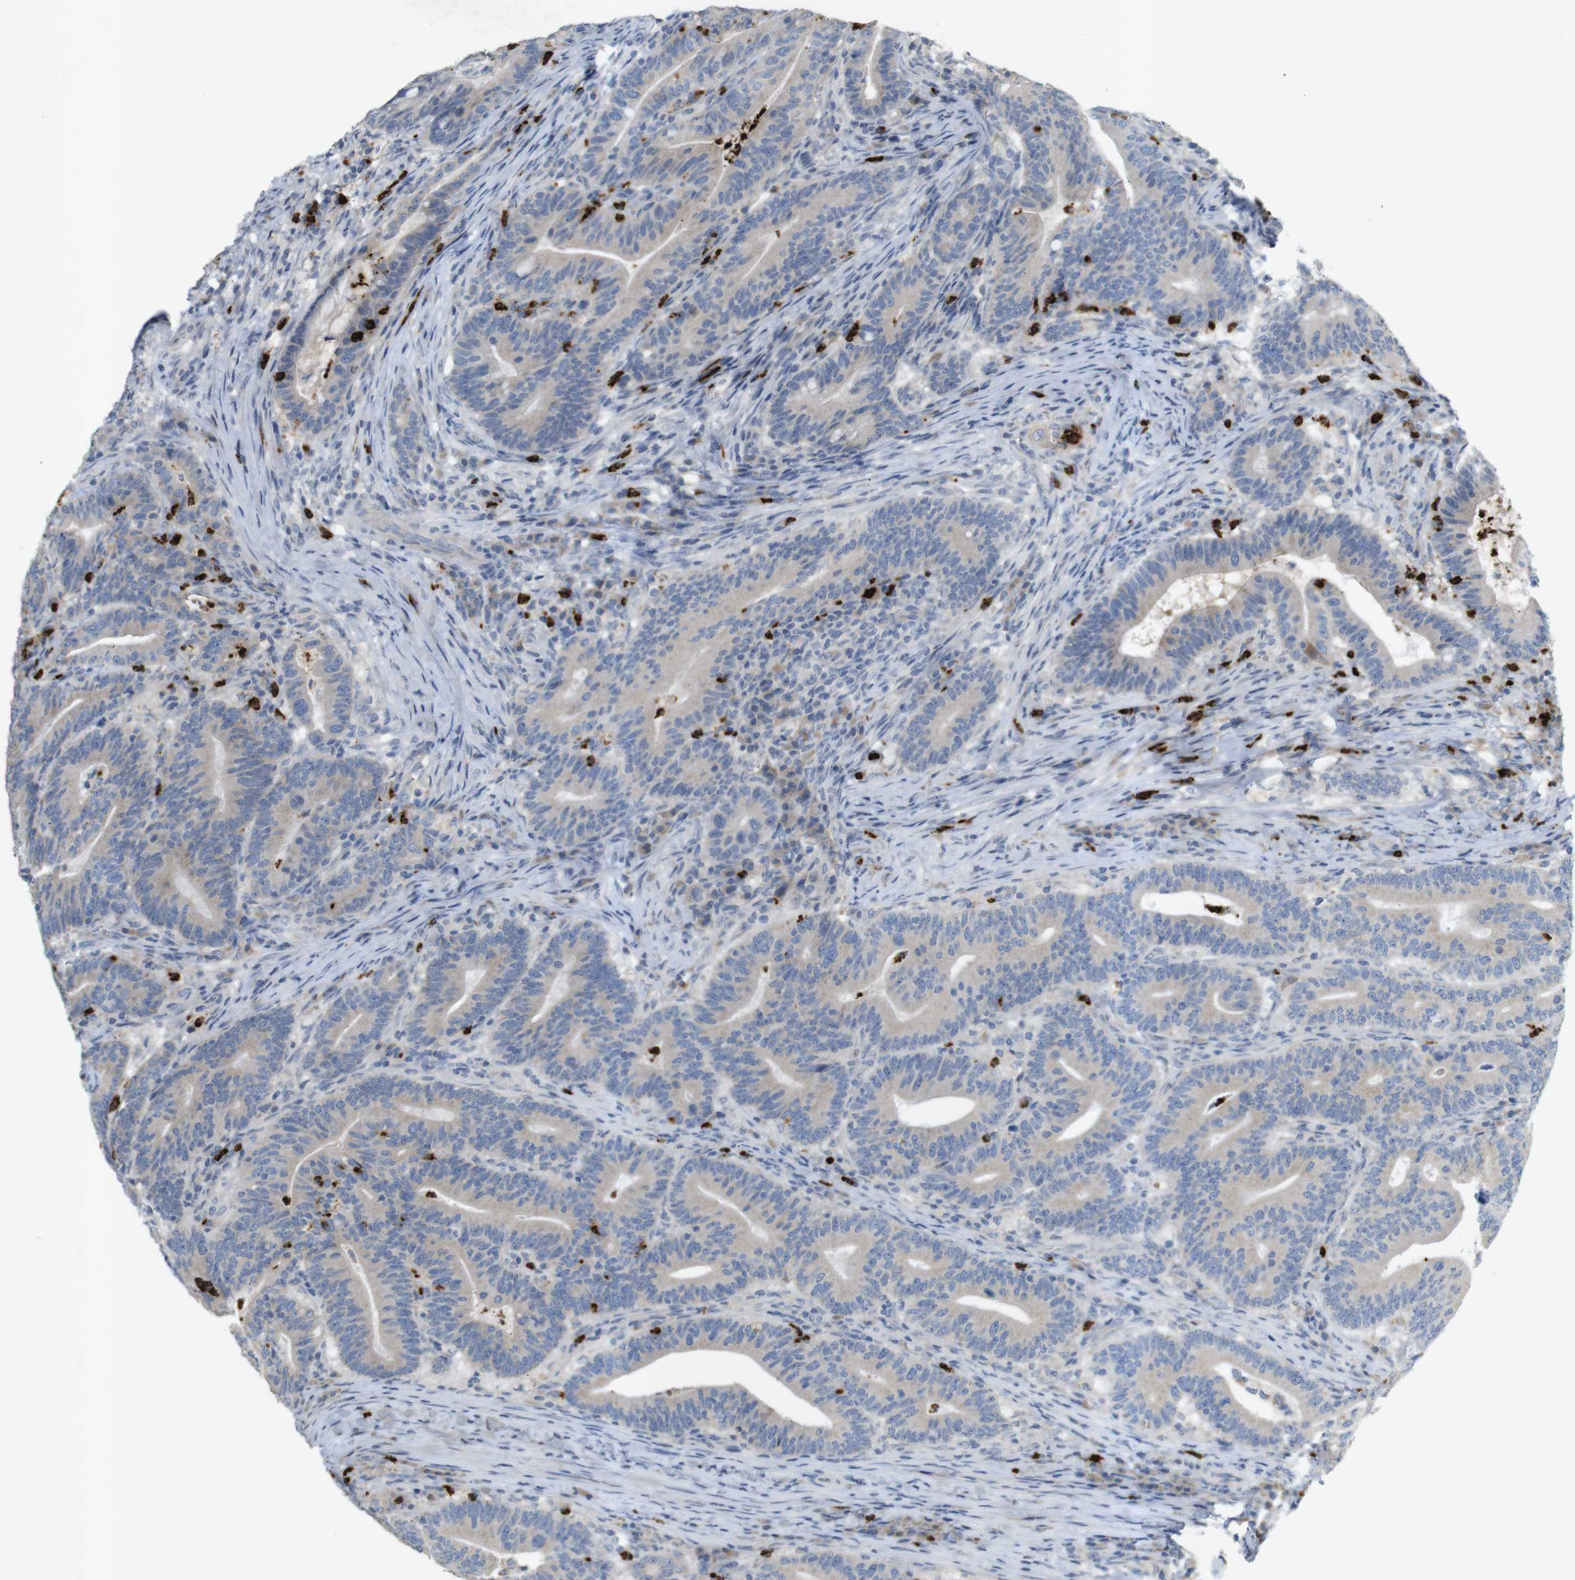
{"staining": {"intensity": "negative", "quantity": "none", "location": "none"}, "tissue": "colorectal cancer", "cell_type": "Tumor cells", "image_type": "cancer", "snomed": [{"axis": "morphology", "description": "Normal tissue, NOS"}, {"axis": "morphology", "description": "Adenocarcinoma, NOS"}, {"axis": "topography", "description": "Colon"}], "caption": "IHC of colorectal cancer demonstrates no expression in tumor cells. The staining was performed using DAB (3,3'-diaminobenzidine) to visualize the protein expression in brown, while the nuclei were stained in blue with hematoxylin (Magnification: 20x).", "gene": "TSPAN14", "patient": {"sex": "female", "age": 66}}